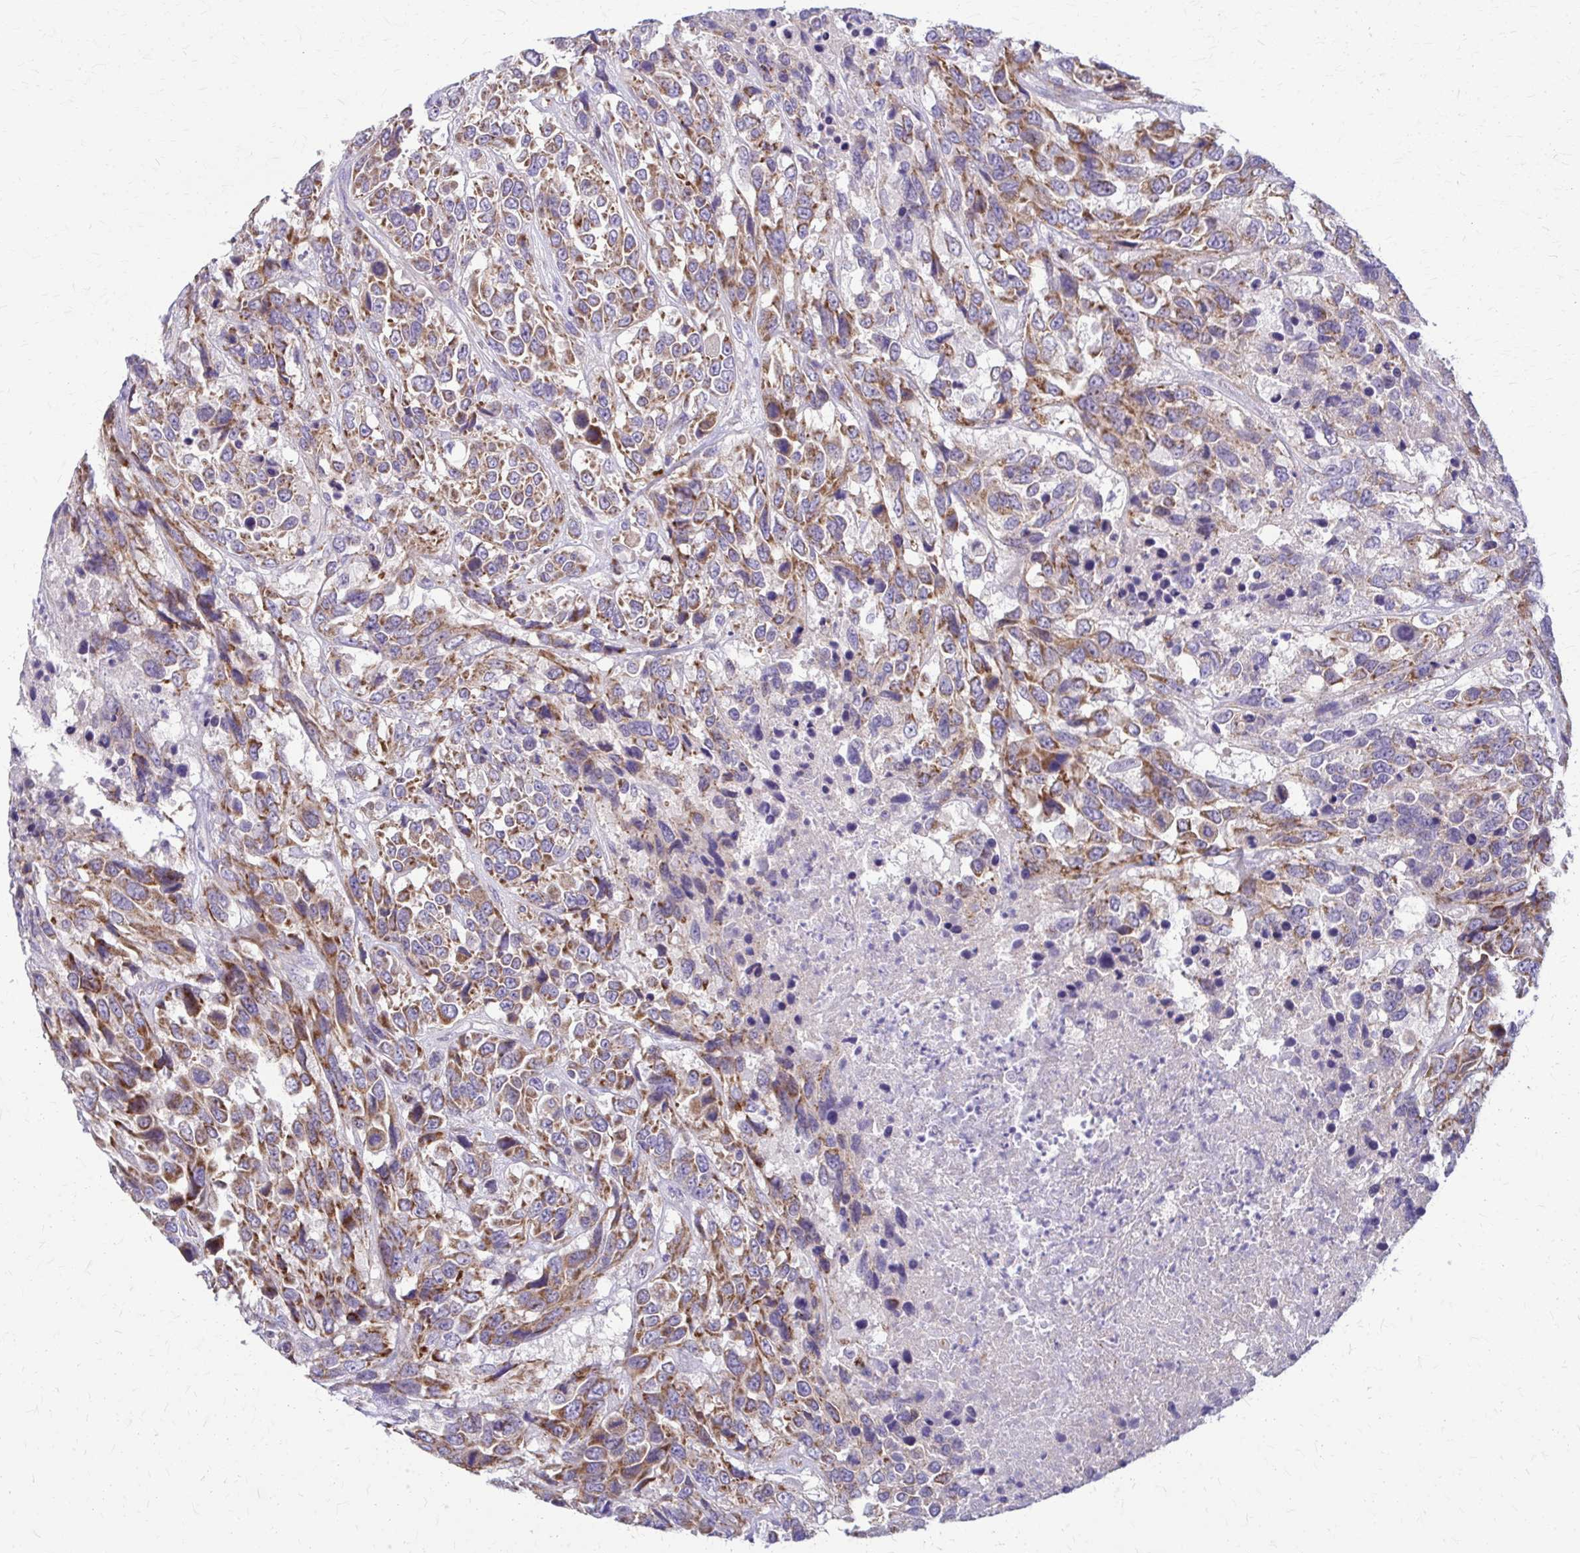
{"staining": {"intensity": "moderate", "quantity": ">75%", "location": "cytoplasmic/membranous"}, "tissue": "urothelial cancer", "cell_type": "Tumor cells", "image_type": "cancer", "snomed": [{"axis": "morphology", "description": "Urothelial carcinoma, High grade"}, {"axis": "topography", "description": "Urinary bladder"}], "caption": "Protein staining of urothelial cancer tissue shows moderate cytoplasmic/membranous staining in about >75% of tumor cells.", "gene": "SAMD13", "patient": {"sex": "female", "age": 70}}